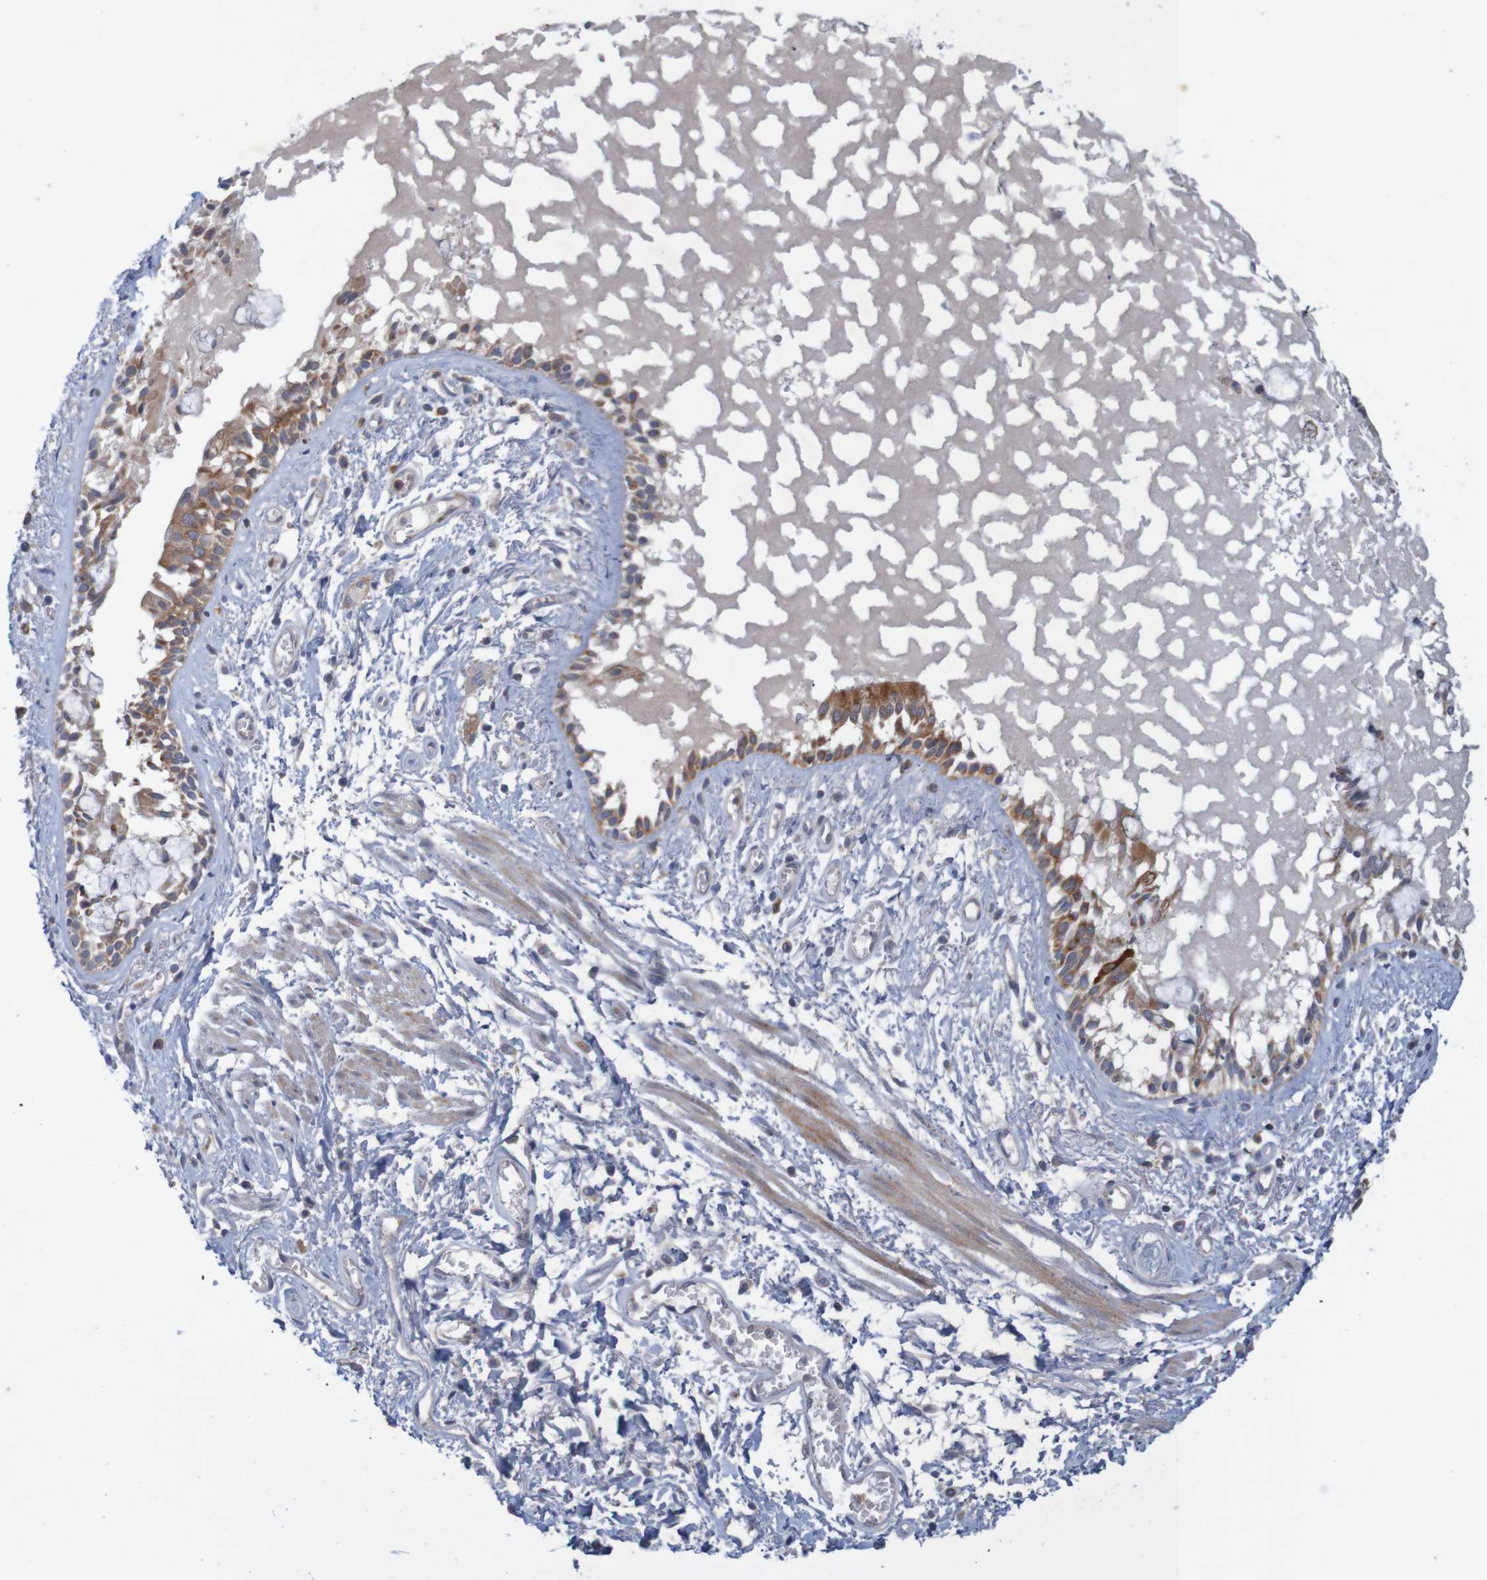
{"staining": {"intensity": "moderate", "quantity": ">75%", "location": "cytoplasmic/membranous"}, "tissue": "bronchus", "cell_type": "Respiratory epithelial cells", "image_type": "normal", "snomed": [{"axis": "morphology", "description": "Normal tissue, NOS"}, {"axis": "morphology", "description": "Inflammation, NOS"}, {"axis": "topography", "description": "Cartilage tissue"}, {"axis": "topography", "description": "Lung"}], "caption": "Immunohistochemistry (IHC) staining of benign bronchus, which reveals medium levels of moderate cytoplasmic/membranous positivity in approximately >75% of respiratory epithelial cells indicating moderate cytoplasmic/membranous protein staining. The staining was performed using DAB (3,3'-diaminobenzidine) (brown) for protein detection and nuclei were counterstained in hematoxylin (blue).", "gene": "NAV2", "patient": {"sex": "male", "age": 71}}